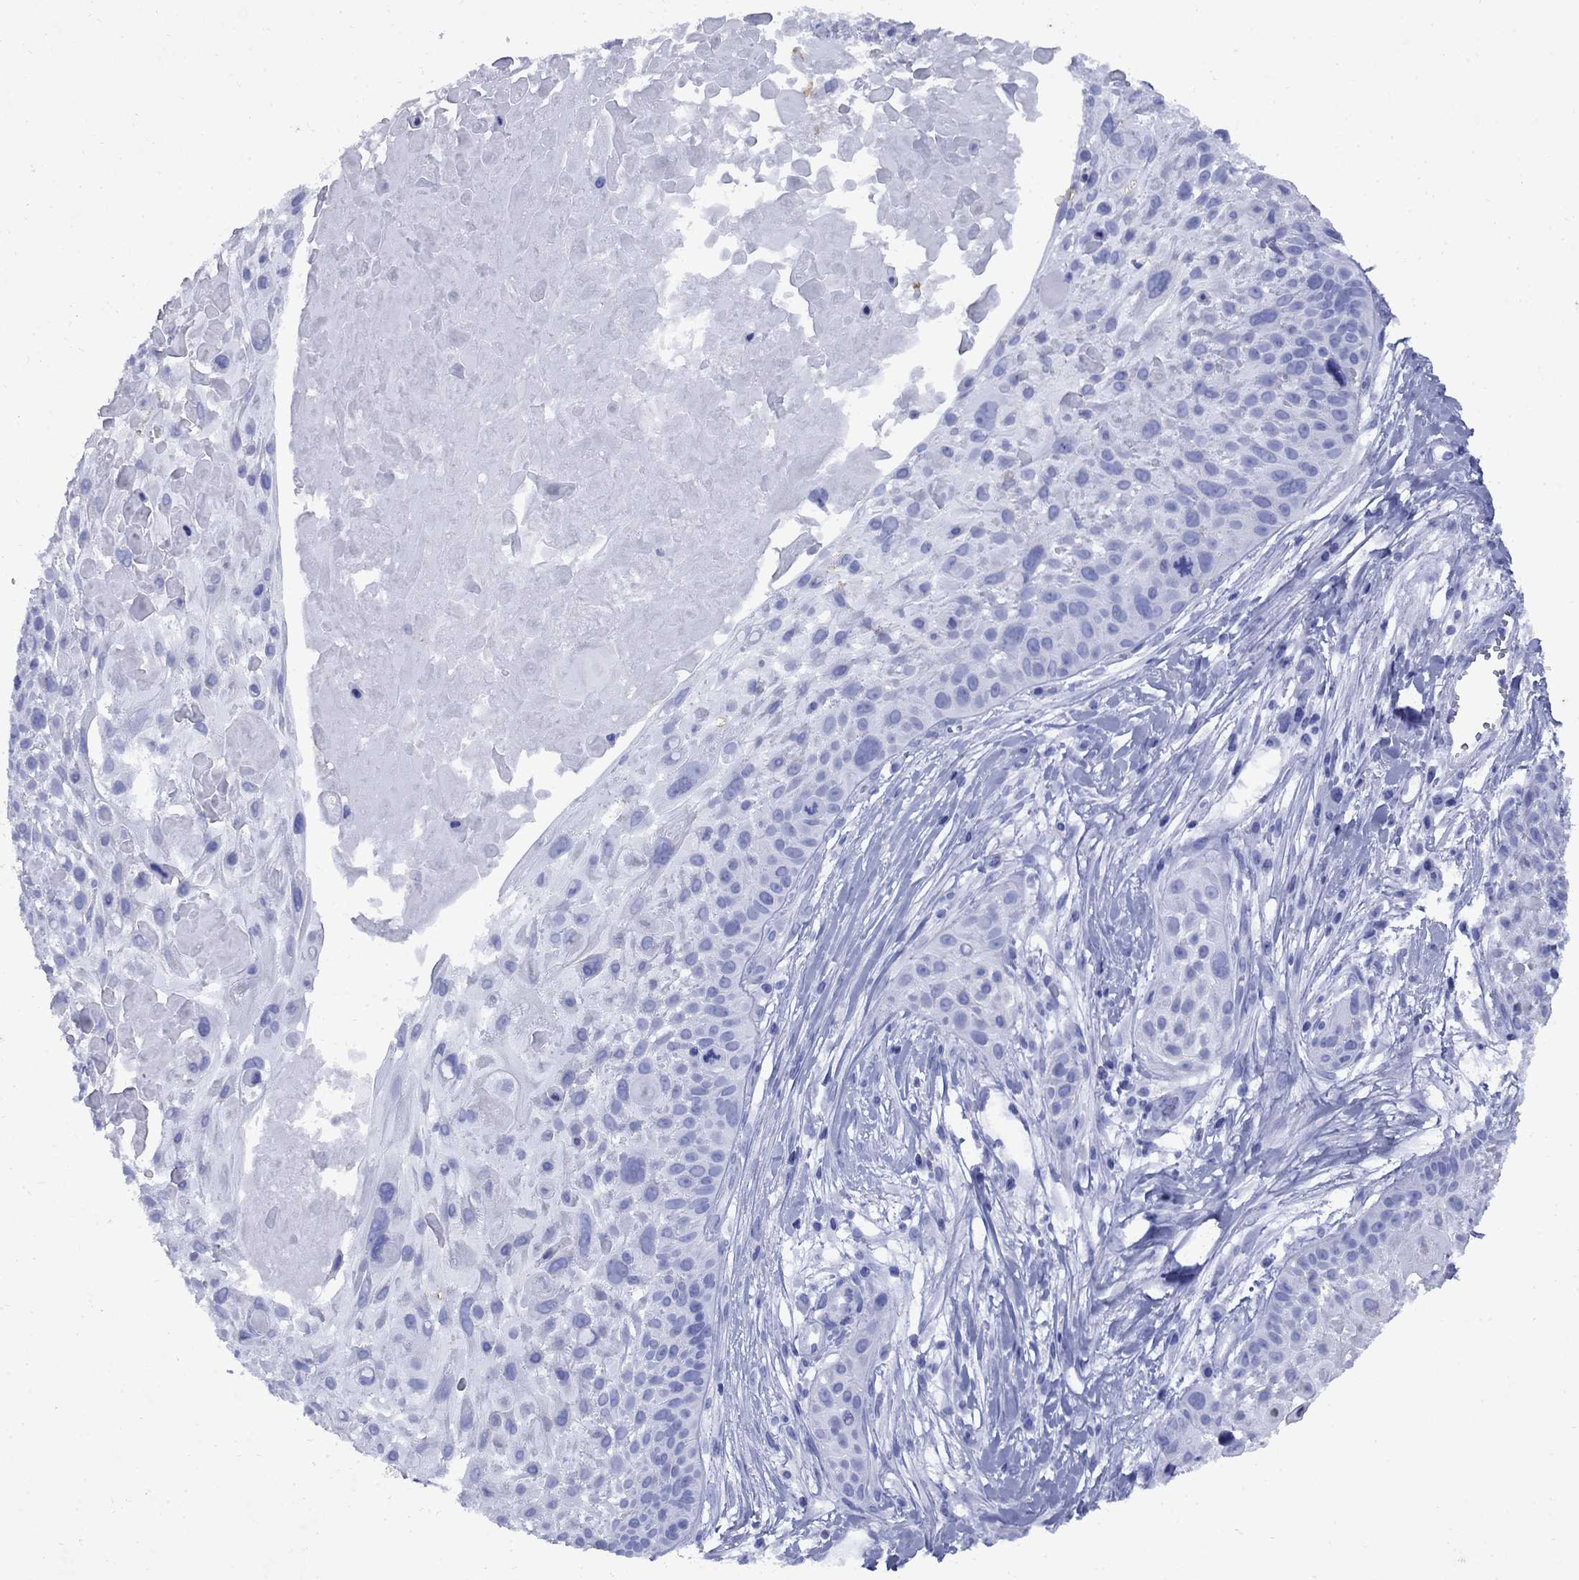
{"staining": {"intensity": "negative", "quantity": "none", "location": "none"}, "tissue": "skin cancer", "cell_type": "Tumor cells", "image_type": "cancer", "snomed": [{"axis": "morphology", "description": "Squamous cell carcinoma, NOS"}, {"axis": "topography", "description": "Skin"}, {"axis": "topography", "description": "Anal"}], "caption": "This is a image of immunohistochemistry (IHC) staining of skin cancer (squamous cell carcinoma), which shows no staining in tumor cells. (Brightfield microscopy of DAB immunohistochemistry at high magnification).", "gene": "CD1A", "patient": {"sex": "female", "age": 75}}